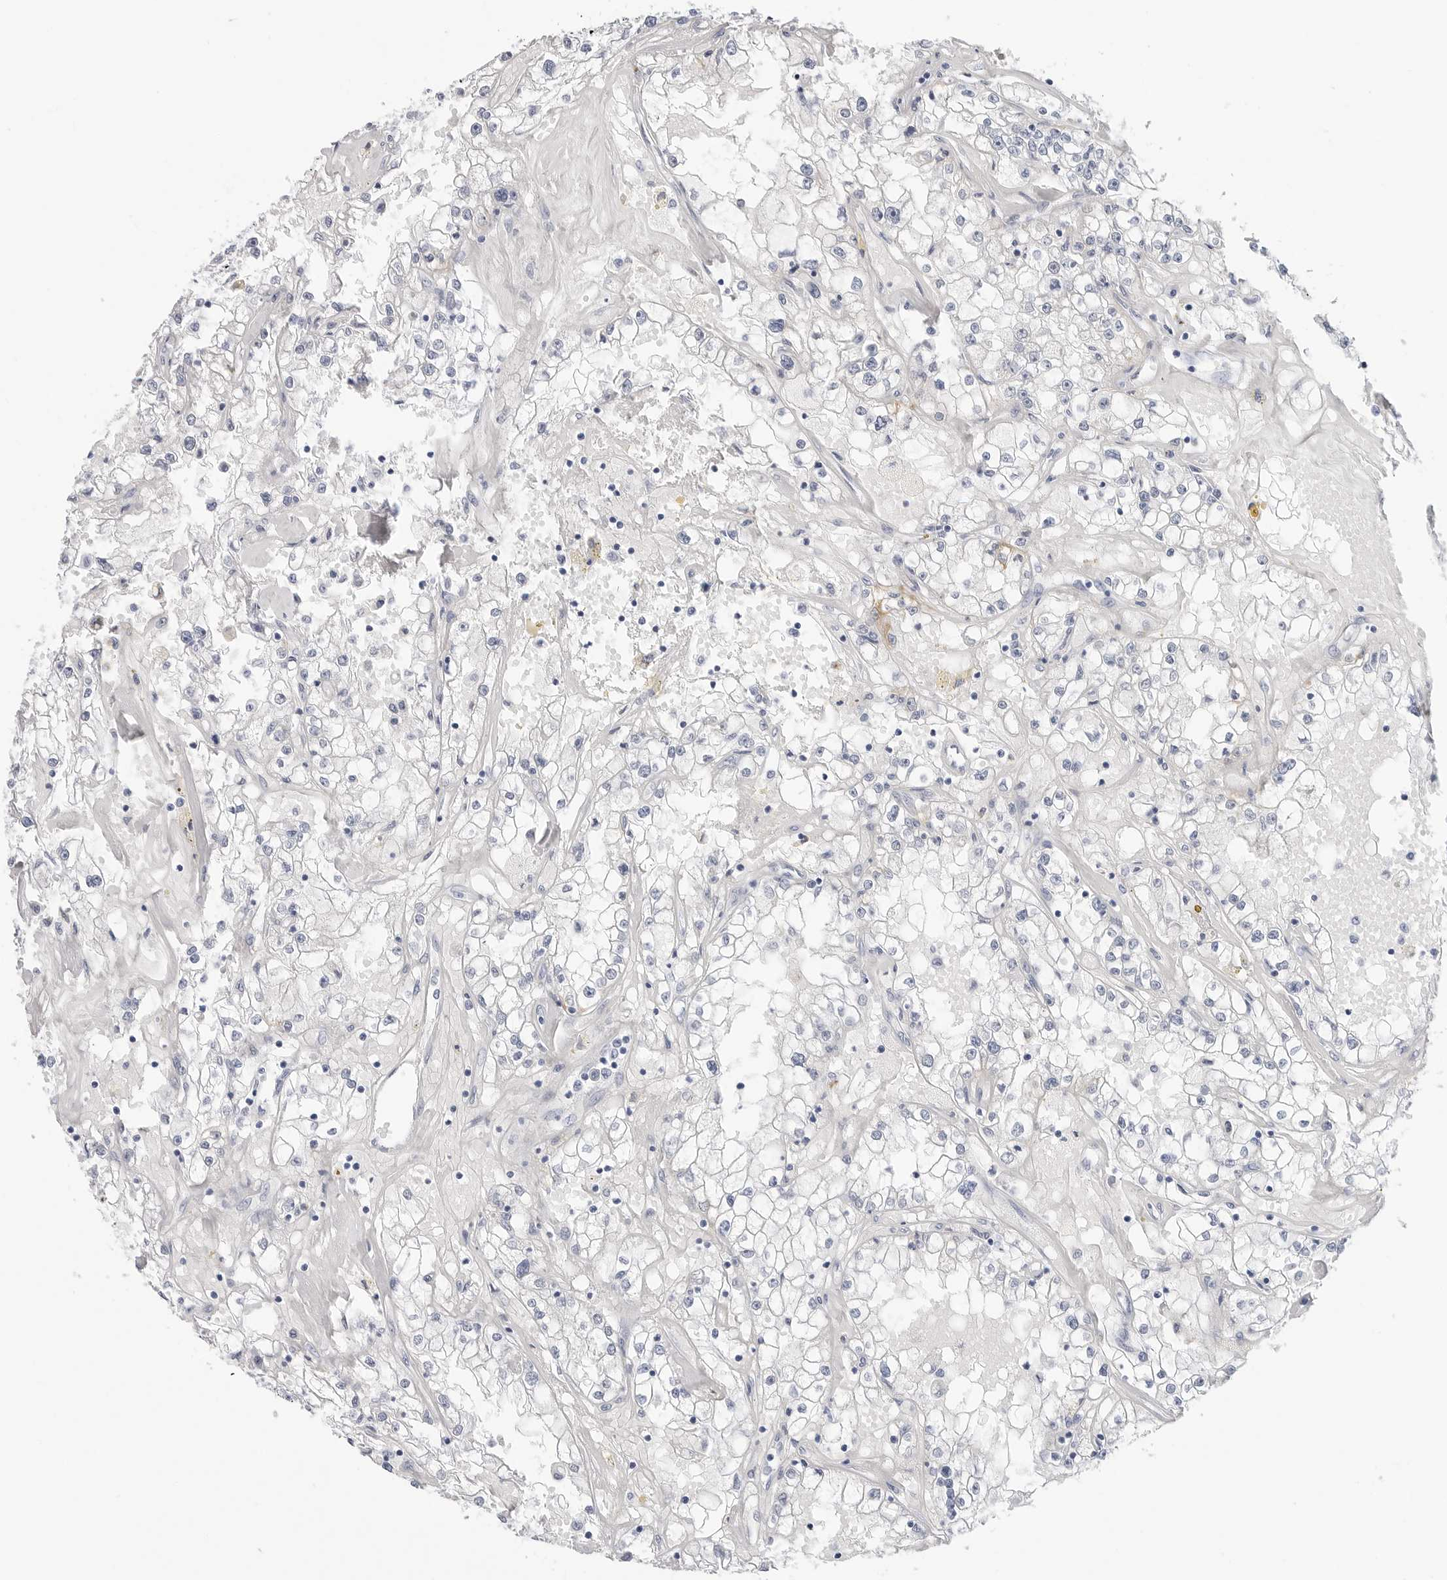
{"staining": {"intensity": "negative", "quantity": "none", "location": "none"}, "tissue": "renal cancer", "cell_type": "Tumor cells", "image_type": "cancer", "snomed": [{"axis": "morphology", "description": "Adenocarcinoma, NOS"}, {"axis": "topography", "description": "Kidney"}], "caption": "The image reveals no significant expression in tumor cells of renal cancer. (DAB (3,3'-diaminobenzidine) immunohistochemistry, high magnification).", "gene": "HSPB7", "patient": {"sex": "male", "age": 56}}